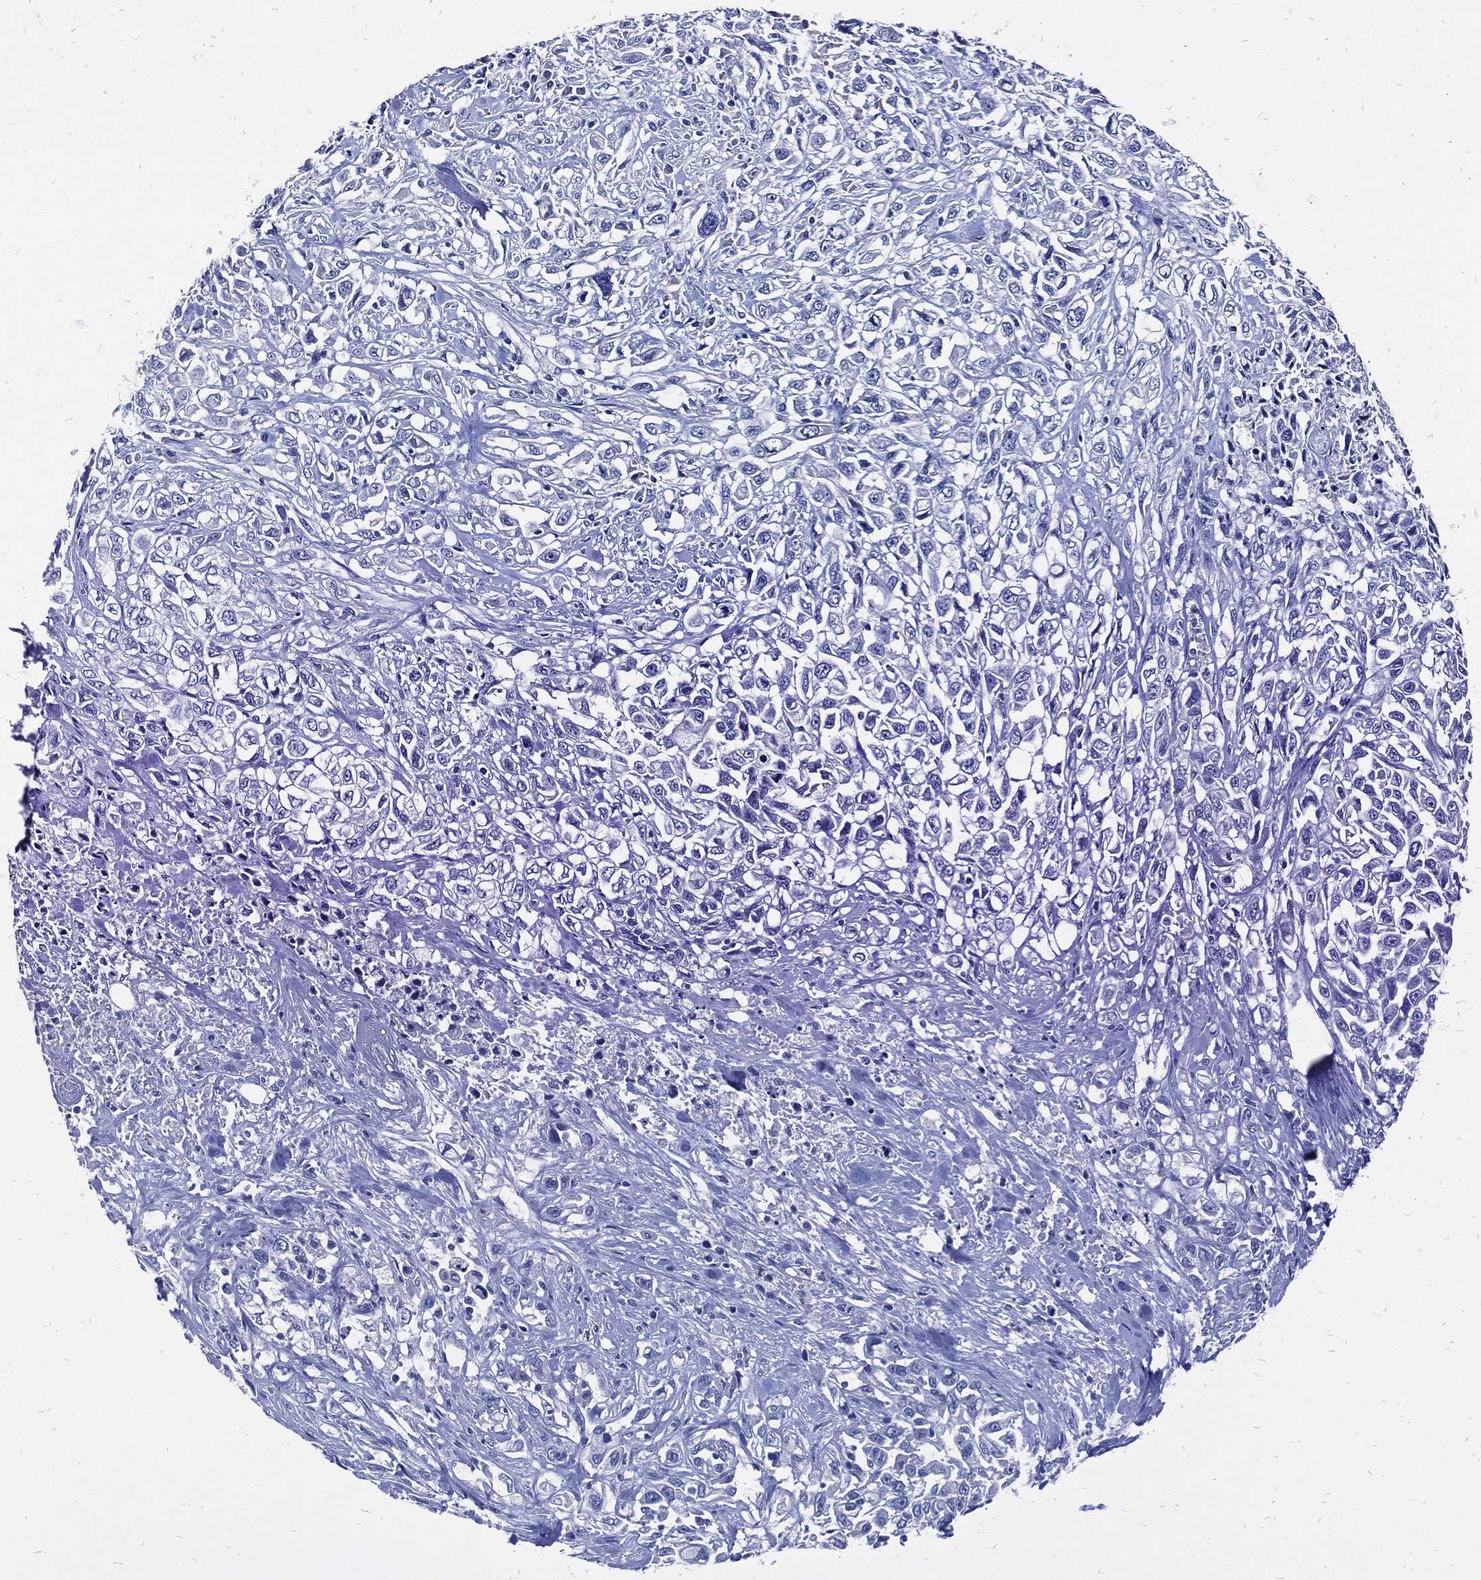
{"staining": {"intensity": "negative", "quantity": "none", "location": "none"}, "tissue": "urothelial cancer", "cell_type": "Tumor cells", "image_type": "cancer", "snomed": [{"axis": "morphology", "description": "Urothelial carcinoma, High grade"}, {"axis": "topography", "description": "Urinary bladder"}], "caption": "Tumor cells show no significant staining in high-grade urothelial carcinoma.", "gene": "FABP4", "patient": {"sex": "female", "age": 56}}